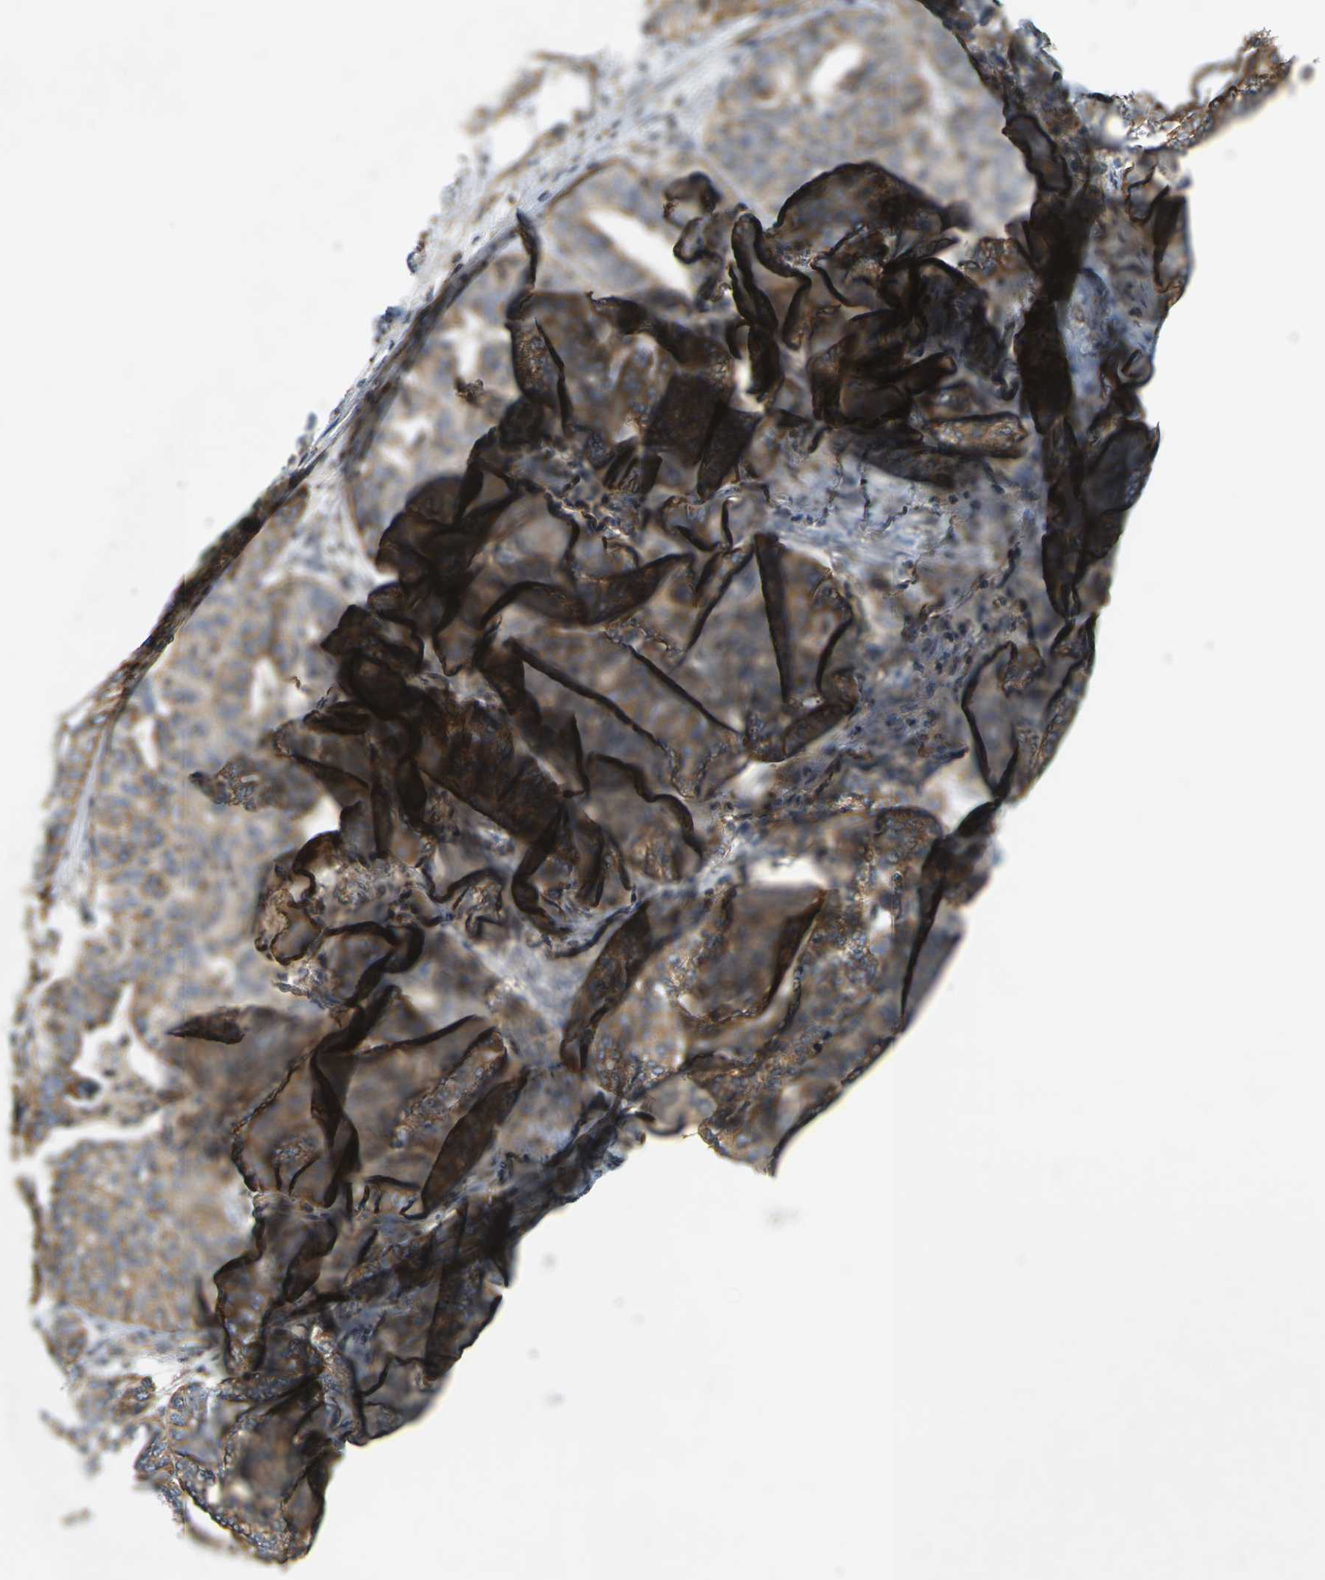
{"staining": {"intensity": "weak", "quantity": ">75%", "location": "cytoplasmic/membranous"}, "tissue": "ovarian cancer", "cell_type": "Tumor cells", "image_type": "cancer", "snomed": [{"axis": "morphology", "description": "Cystadenocarcinoma, serous, NOS"}, {"axis": "topography", "description": "Ovary"}], "caption": "Protein expression analysis of serous cystadenocarcinoma (ovarian) displays weak cytoplasmic/membranous staining in about >75% of tumor cells.", "gene": "KSR1", "patient": {"sex": "female", "age": 59}}